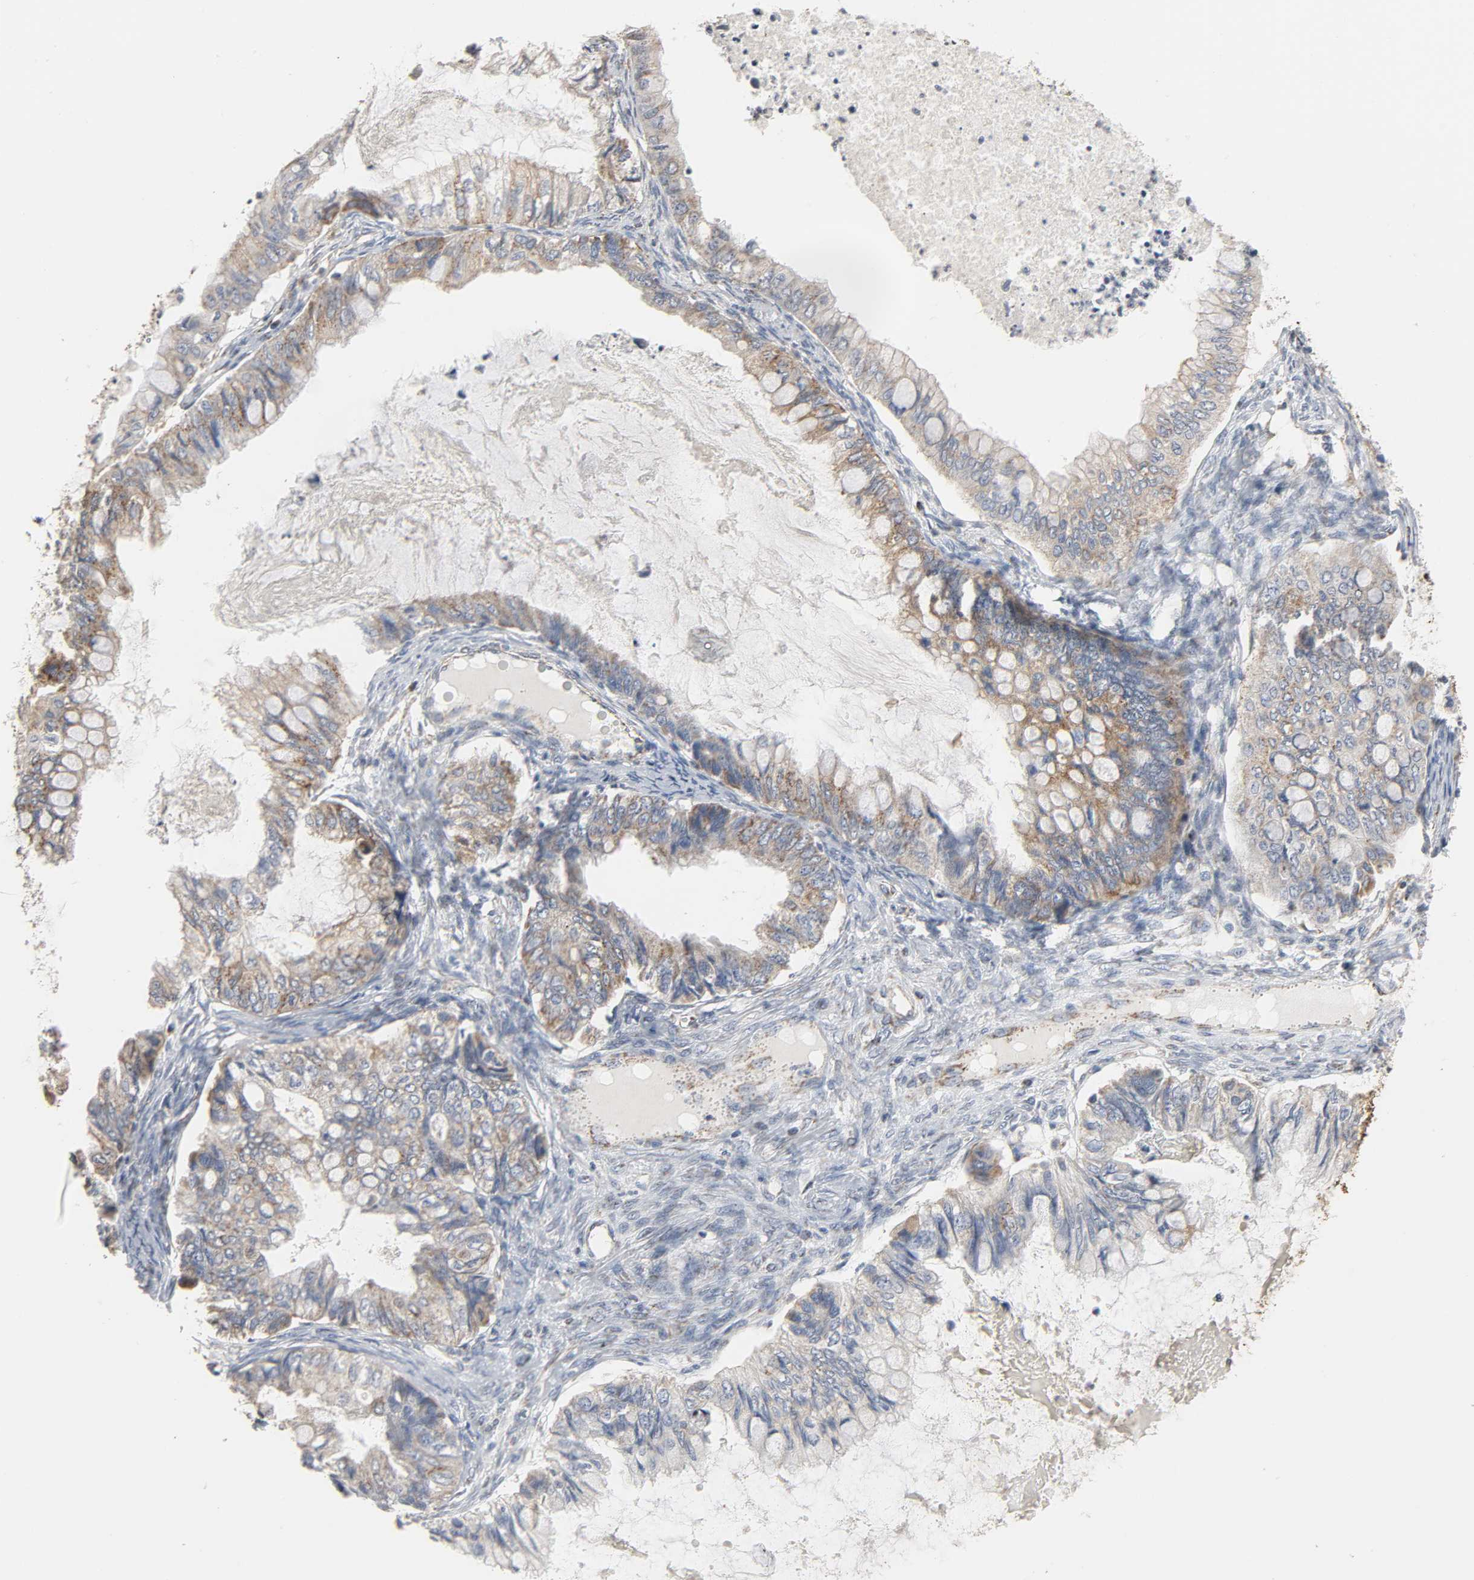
{"staining": {"intensity": "moderate", "quantity": ">75%", "location": "cytoplasmic/membranous"}, "tissue": "ovarian cancer", "cell_type": "Tumor cells", "image_type": "cancer", "snomed": [{"axis": "morphology", "description": "Cystadenocarcinoma, mucinous, NOS"}, {"axis": "topography", "description": "Ovary"}], "caption": "Human ovarian mucinous cystadenocarcinoma stained for a protein (brown) displays moderate cytoplasmic/membranous positive positivity in approximately >75% of tumor cells.", "gene": "ACAT1", "patient": {"sex": "female", "age": 80}}